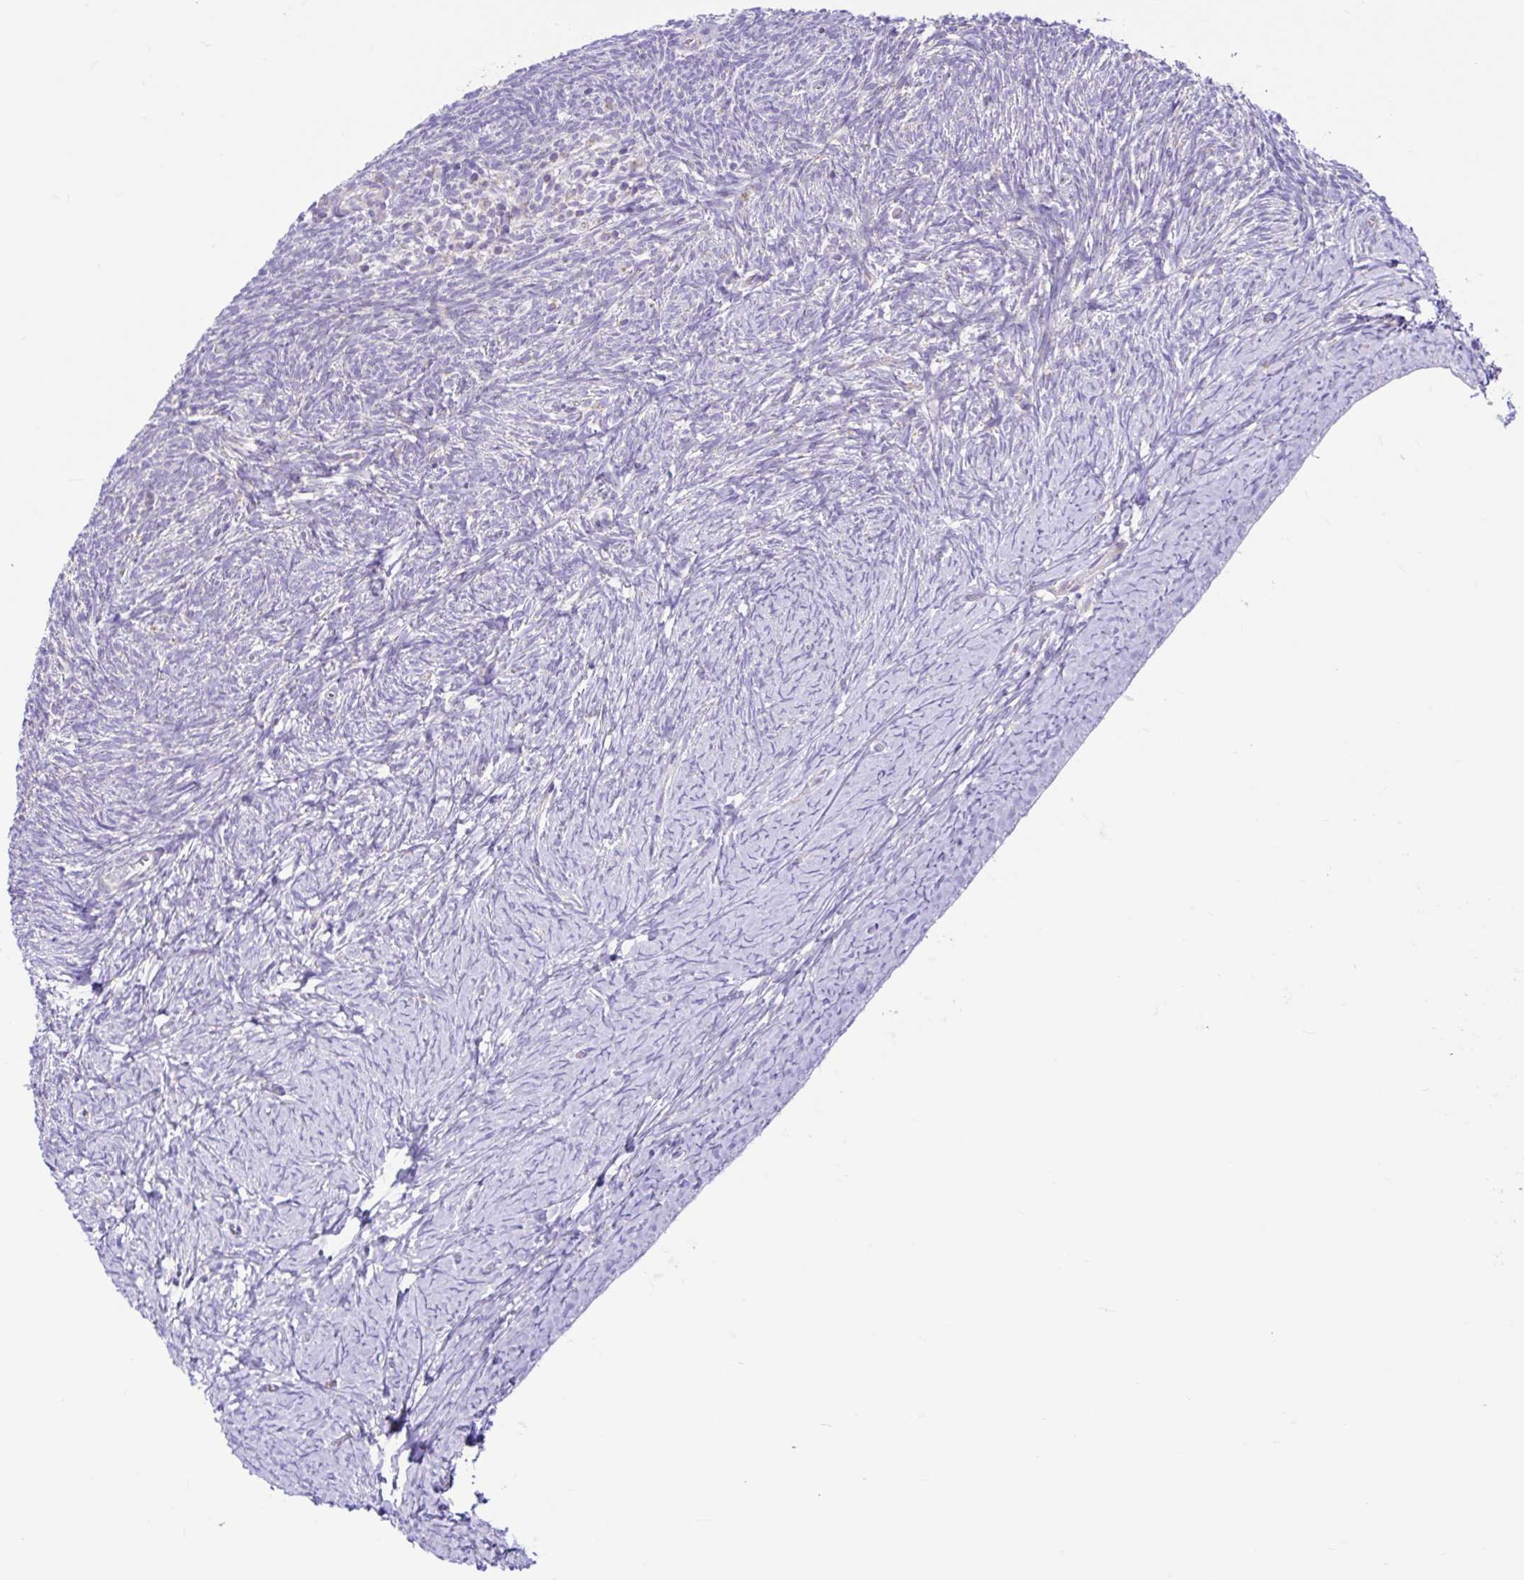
{"staining": {"intensity": "negative", "quantity": "none", "location": "none"}, "tissue": "ovary", "cell_type": "Ovarian stroma cells", "image_type": "normal", "snomed": [{"axis": "morphology", "description": "Normal tissue, NOS"}, {"axis": "topography", "description": "Ovary"}], "caption": "Human ovary stained for a protein using IHC exhibits no positivity in ovarian stroma cells.", "gene": "NDUFS2", "patient": {"sex": "female", "age": 39}}